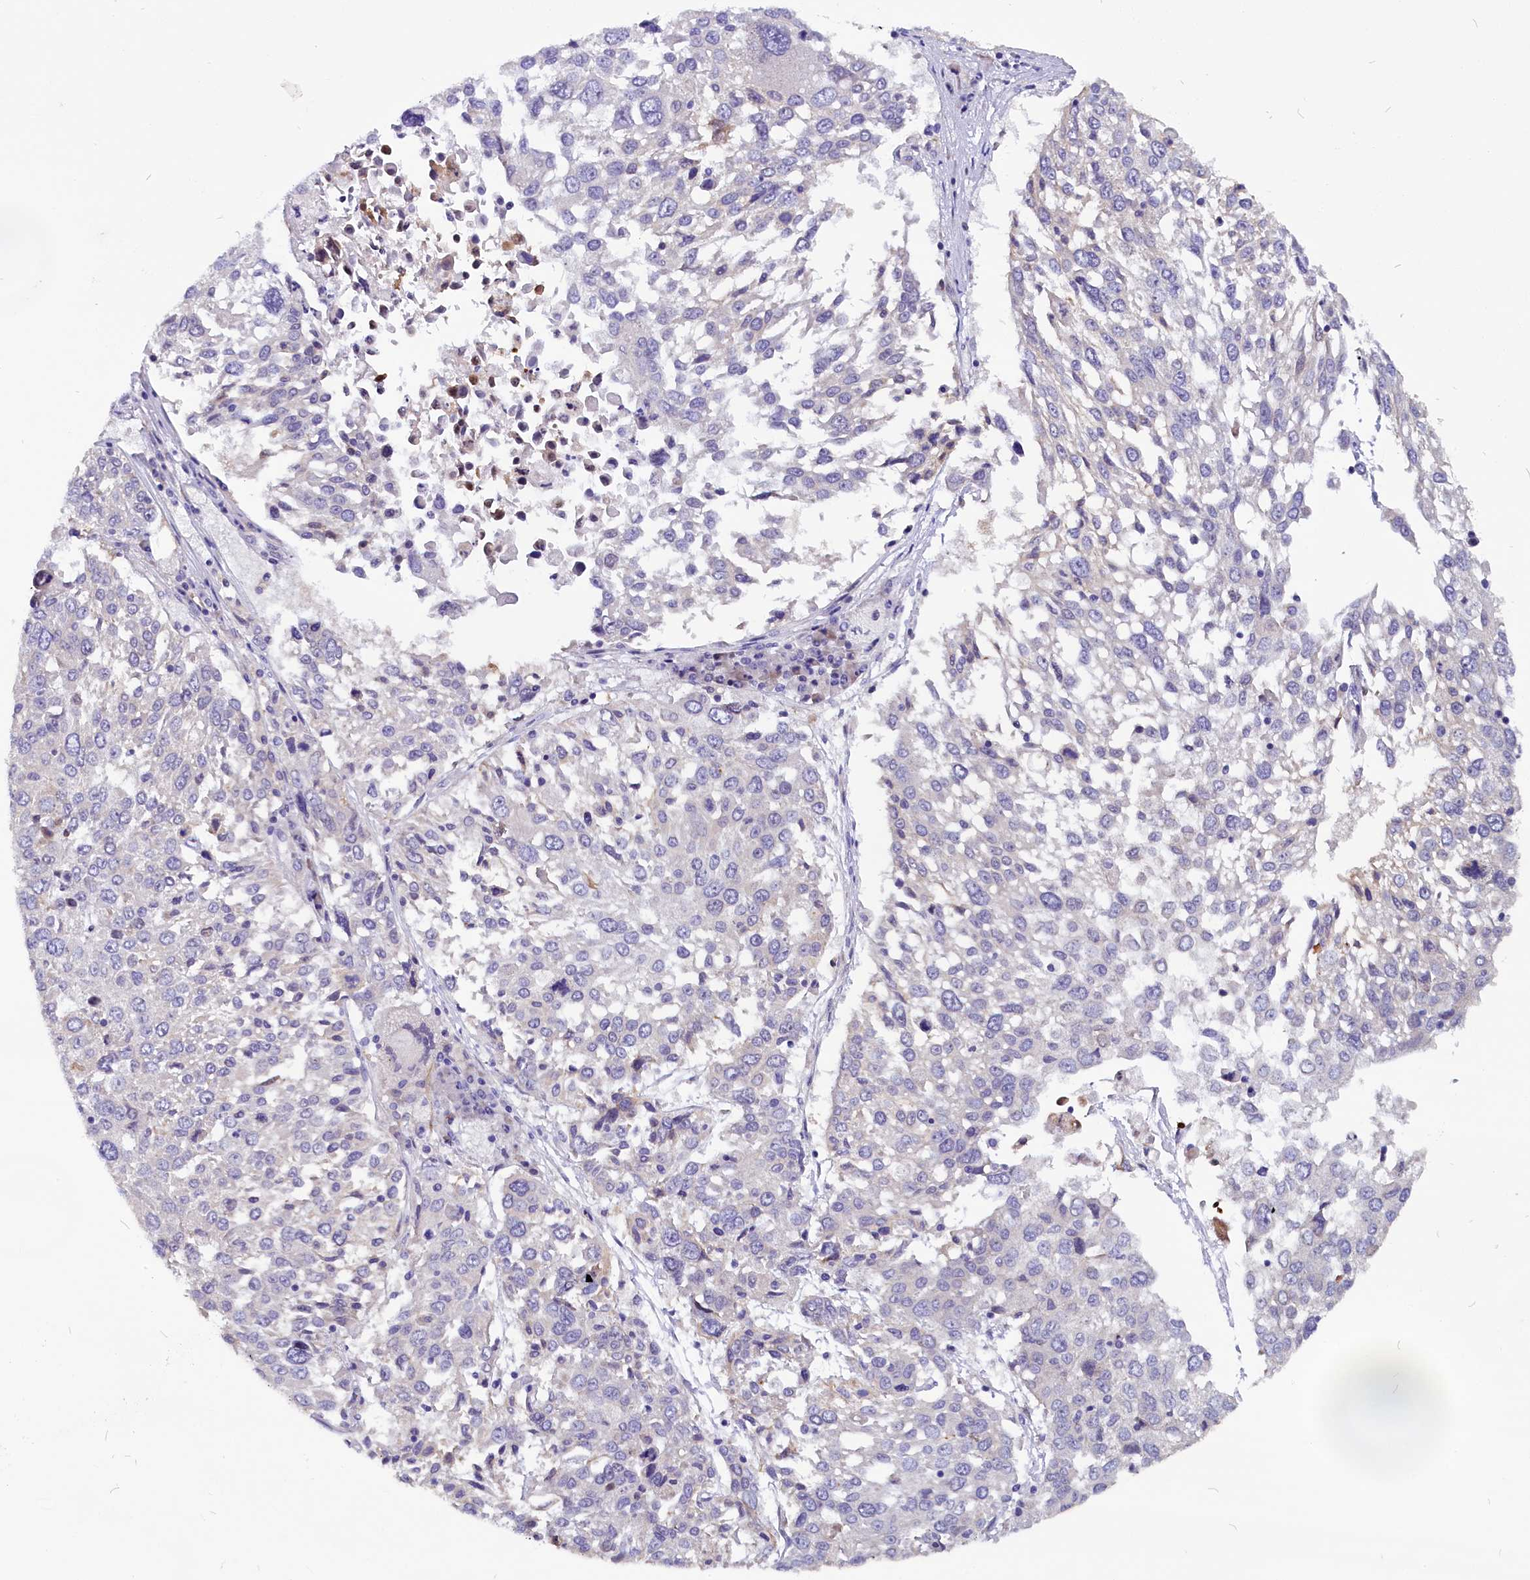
{"staining": {"intensity": "negative", "quantity": "none", "location": "none"}, "tissue": "lung cancer", "cell_type": "Tumor cells", "image_type": "cancer", "snomed": [{"axis": "morphology", "description": "Squamous cell carcinoma, NOS"}, {"axis": "topography", "description": "Lung"}], "caption": "Tumor cells show no significant protein staining in squamous cell carcinoma (lung).", "gene": "CEP170", "patient": {"sex": "male", "age": 65}}